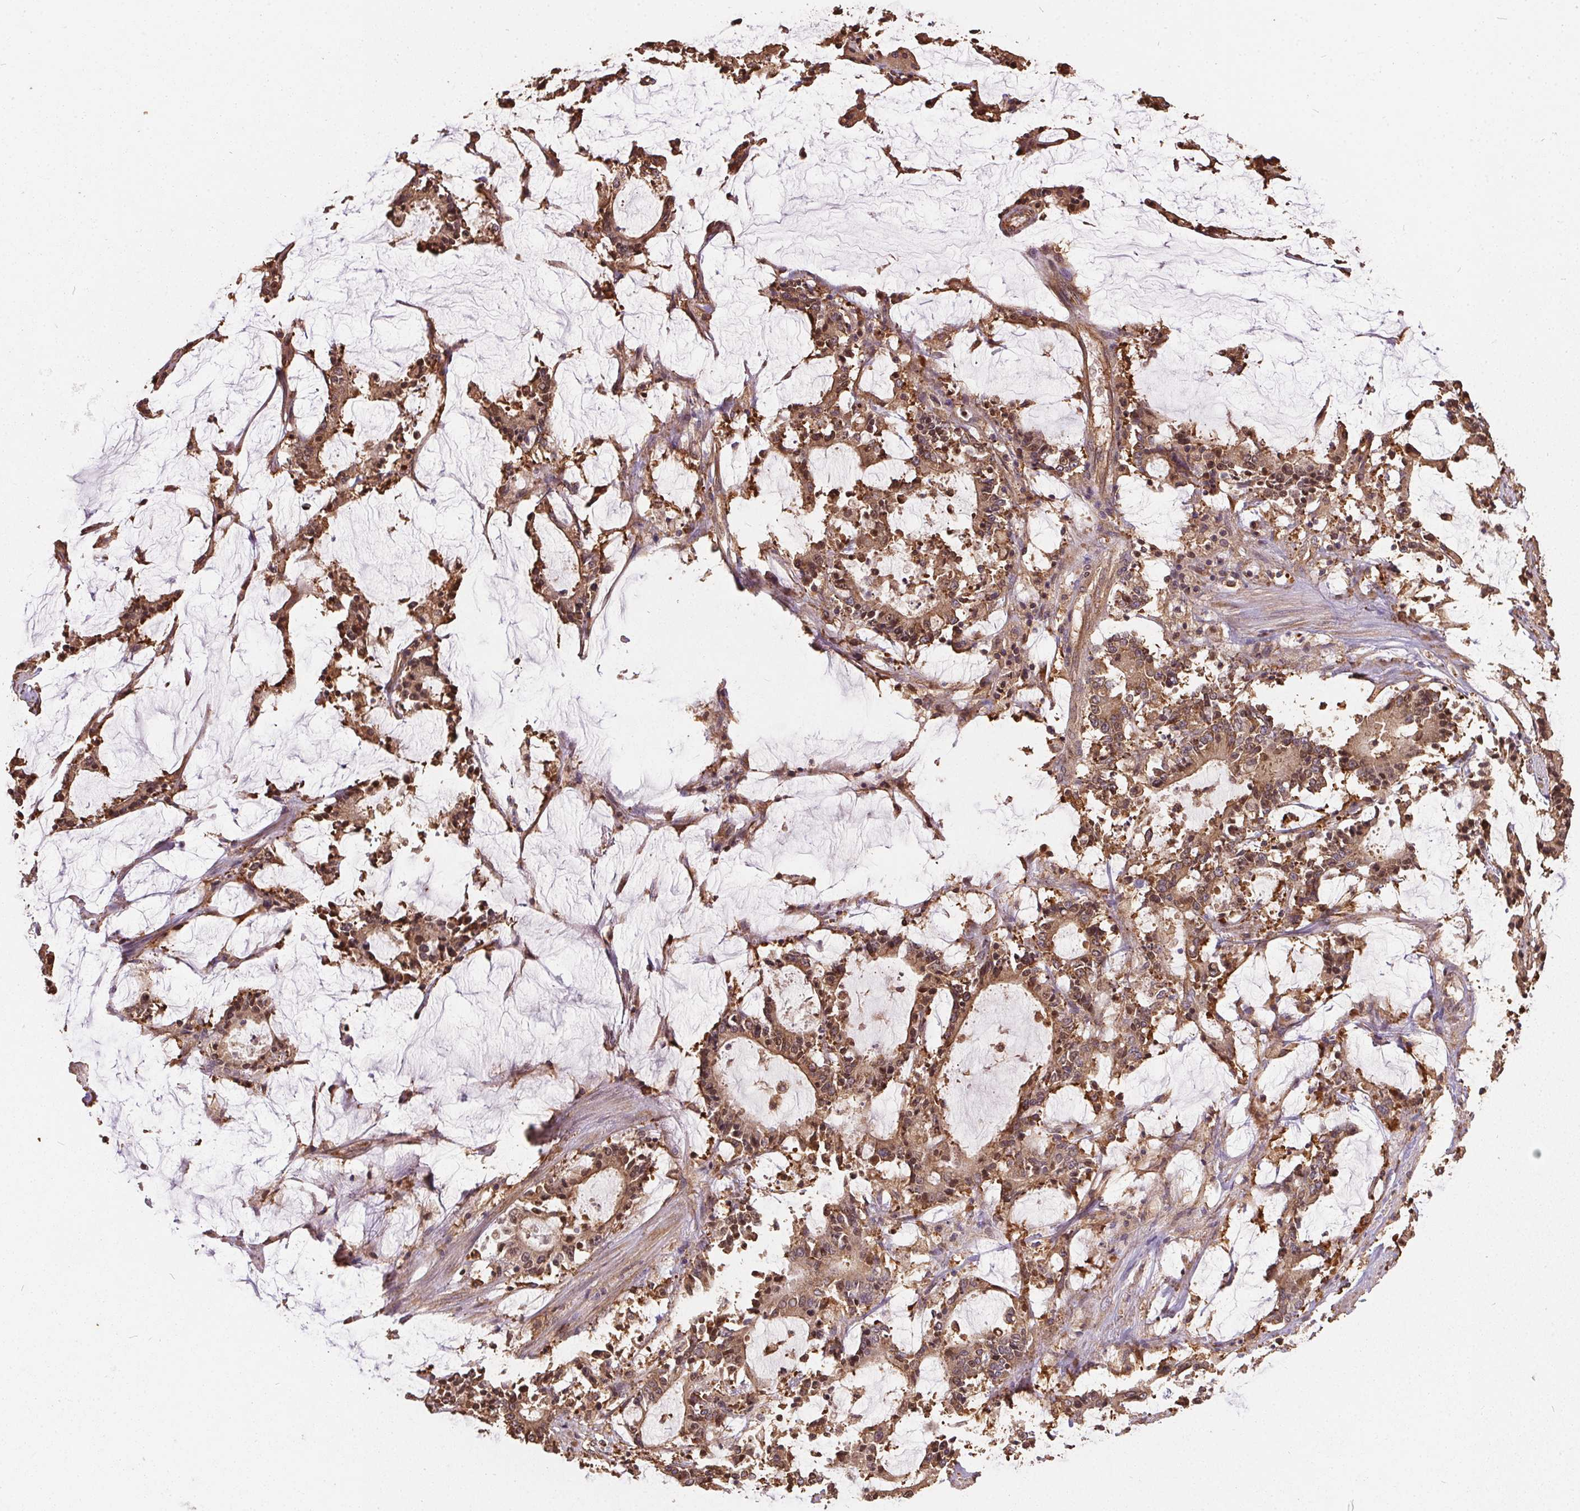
{"staining": {"intensity": "moderate", "quantity": ">75%", "location": "cytoplasmic/membranous"}, "tissue": "stomach cancer", "cell_type": "Tumor cells", "image_type": "cancer", "snomed": [{"axis": "morphology", "description": "Adenocarcinoma, NOS"}, {"axis": "topography", "description": "Stomach, upper"}], "caption": "The photomicrograph reveals staining of stomach cancer (adenocarcinoma), revealing moderate cytoplasmic/membranous protein positivity (brown color) within tumor cells. The staining was performed using DAB (3,3'-diaminobenzidine) to visualize the protein expression in brown, while the nuclei were stained in blue with hematoxylin (Magnification: 20x).", "gene": "EIF2S1", "patient": {"sex": "male", "age": 68}}